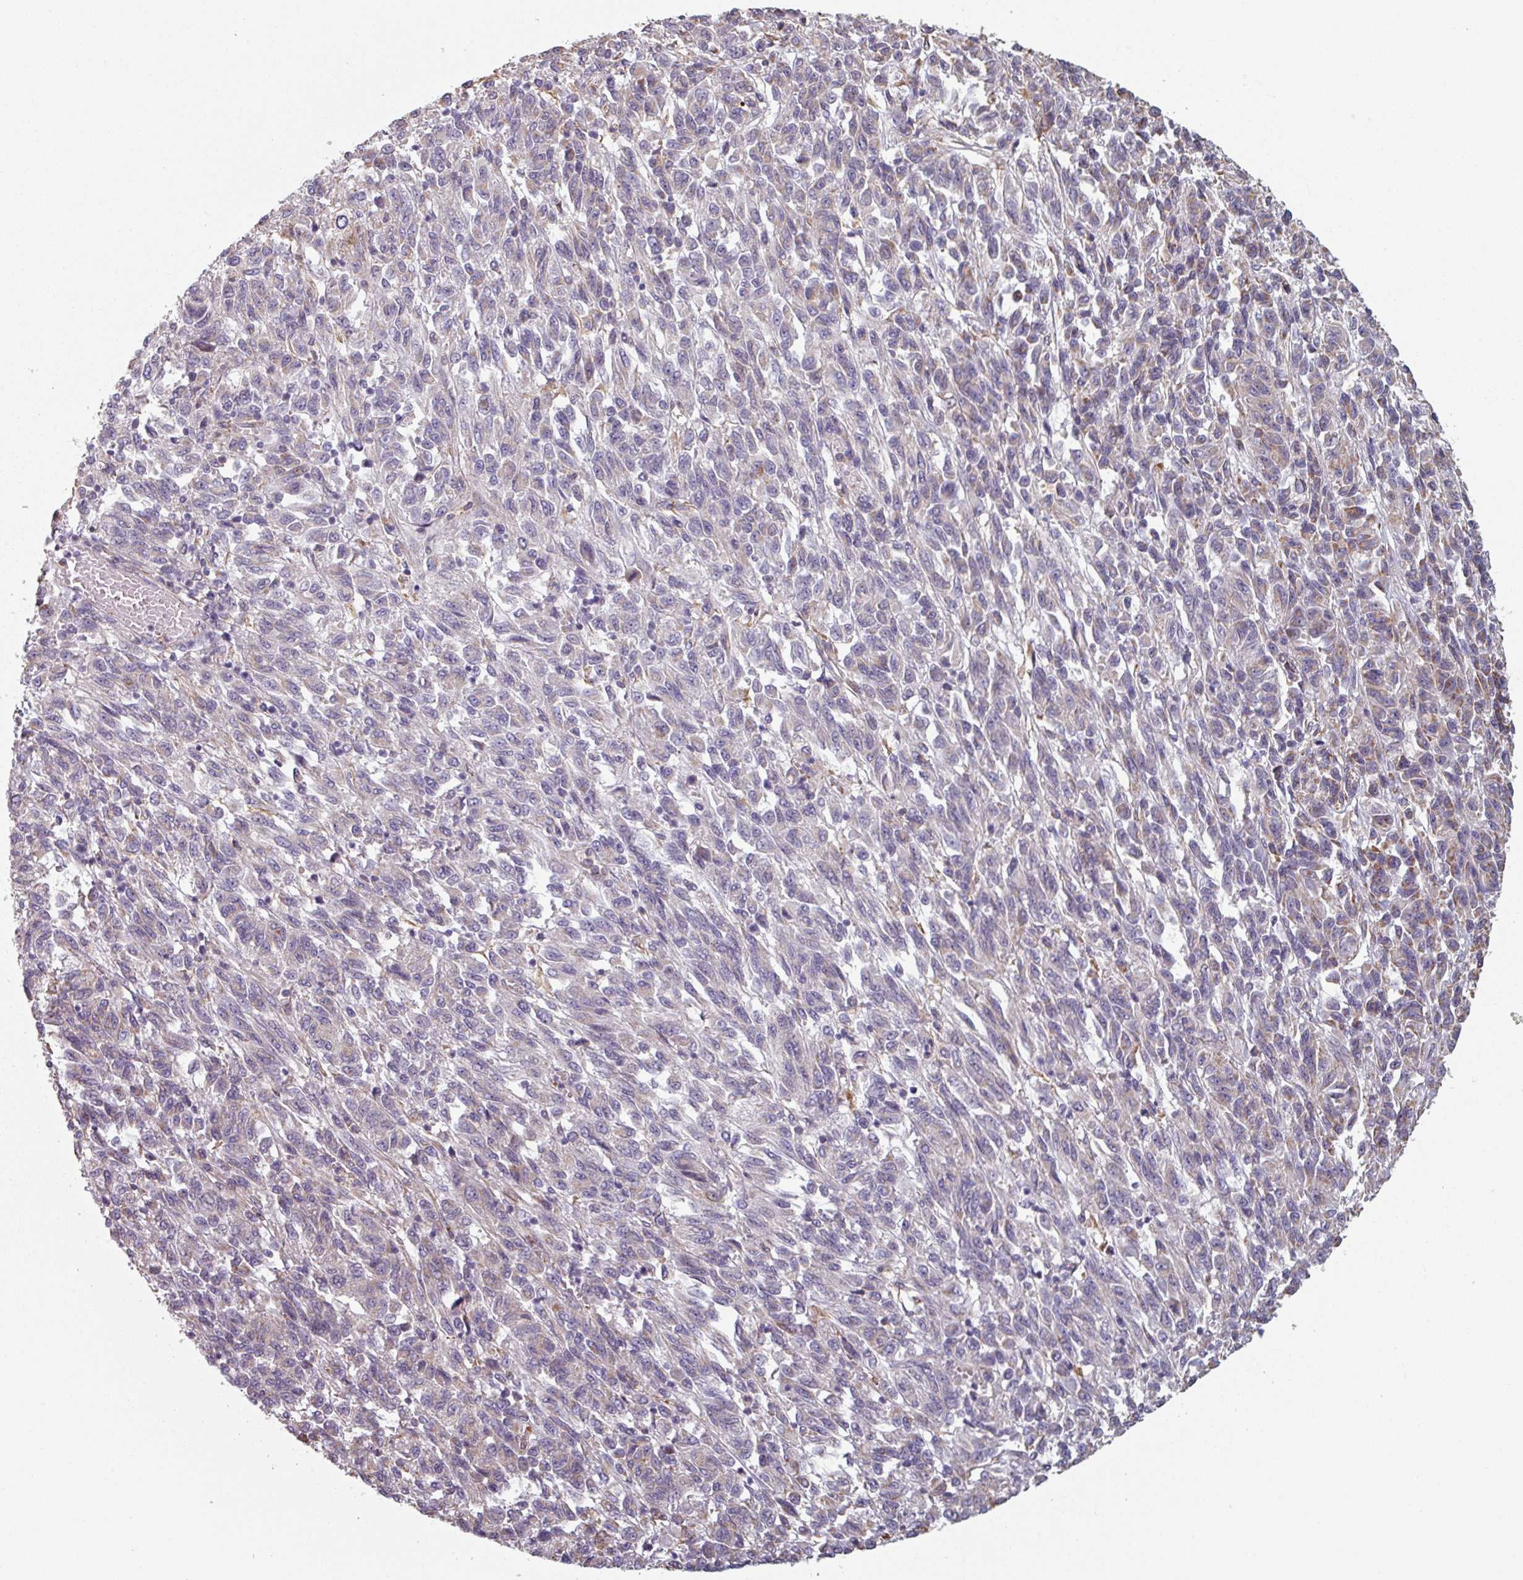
{"staining": {"intensity": "negative", "quantity": "none", "location": "none"}, "tissue": "melanoma", "cell_type": "Tumor cells", "image_type": "cancer", "snomed": [{"axis": "morphology", "description": "Malignant melanoma, Metastatic site"}, {"axis": "topography", "description": "Lung"}], "caption": "Immunohistochemistry micrograph of human malignant melanoma (metastatic site) stained for a protein (brown), which shows no expression in tumor cells.", "gene": "GSTA4", "patient": {"sex": "male", "age": 64}}